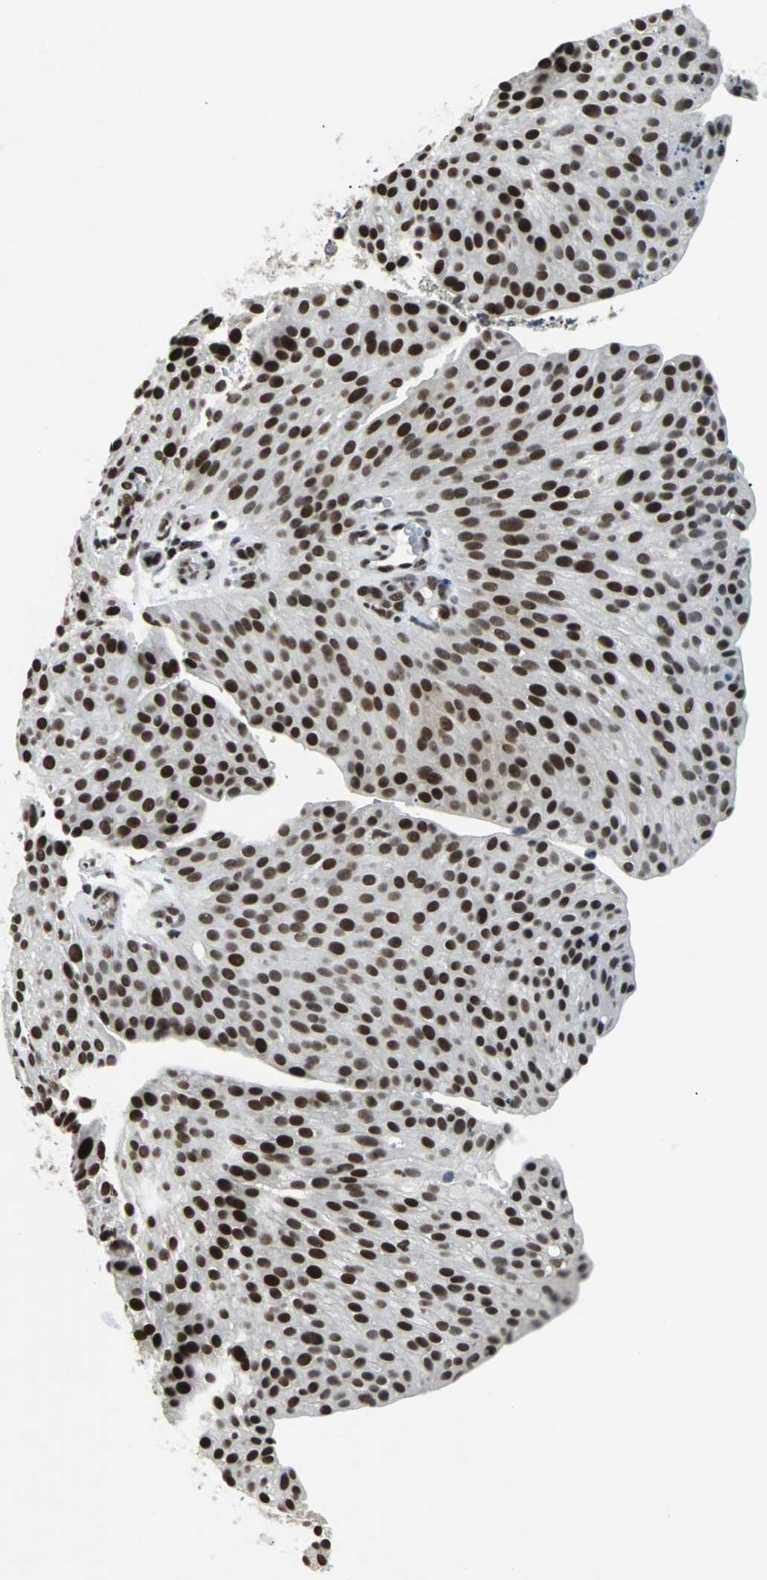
{"staining": {"intensity": "strong", "quantity": ">75%", "location": "nuclear"}, "tissue": "urothelial cancer", "cell_type": "Tumor cells", "image_type": "cancer", "snomed": [{"axis": "morphology", "description": "Urothelial carcinoma, Low grade"}, {"axis": "topography", "description": "Smooth muscle"}, {"axis": "topography", "description": "Urinary bladder"}], "caption": "Protein expression analysis of urothelial cancer reveals strong nuclear staining in approximately >75% of tumor cells.", "gene": "GATAD2A", "patient": {"sex": "male", "age": 60}}